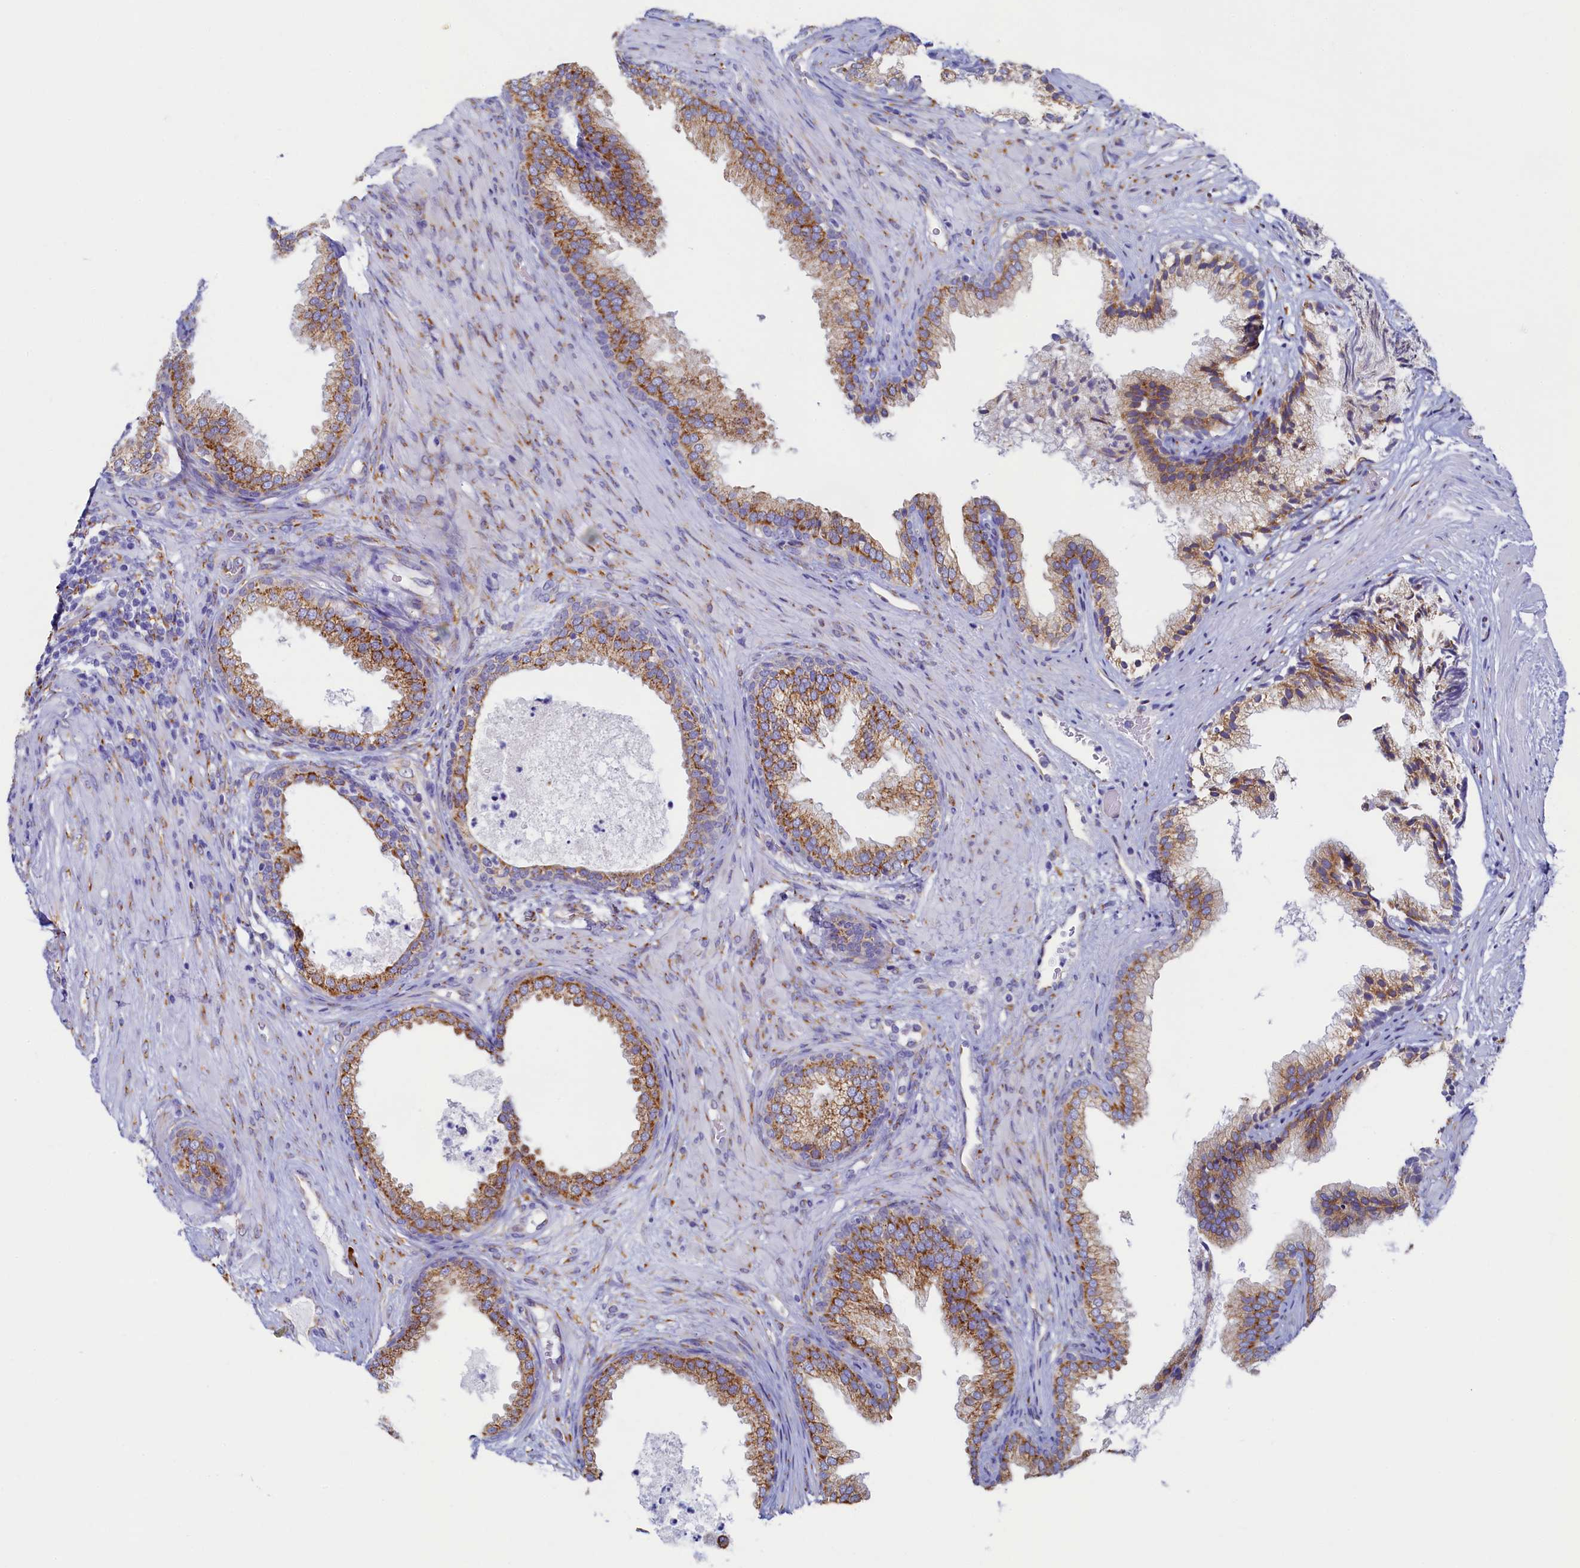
{"staining": {"intensity": "moderate", "quantity": ">75%", "location": "cytoplasmic/membranous"}, "tissue": "prostate", "cell_type": "Glandular cells", "image_type": "normal", "snomed": [{"axis": "morphology", "description": "Normal tissue, NOS"}, {"axis": "topography", "description": "Prostate"}], "caption": "Protein analysis of benign prostate reveals moderate cytoplasmic/membranous positivity in about >75% of glandular cells.", "gene": "TMEM18", "patient": {"sex": "male", "age": 76}}